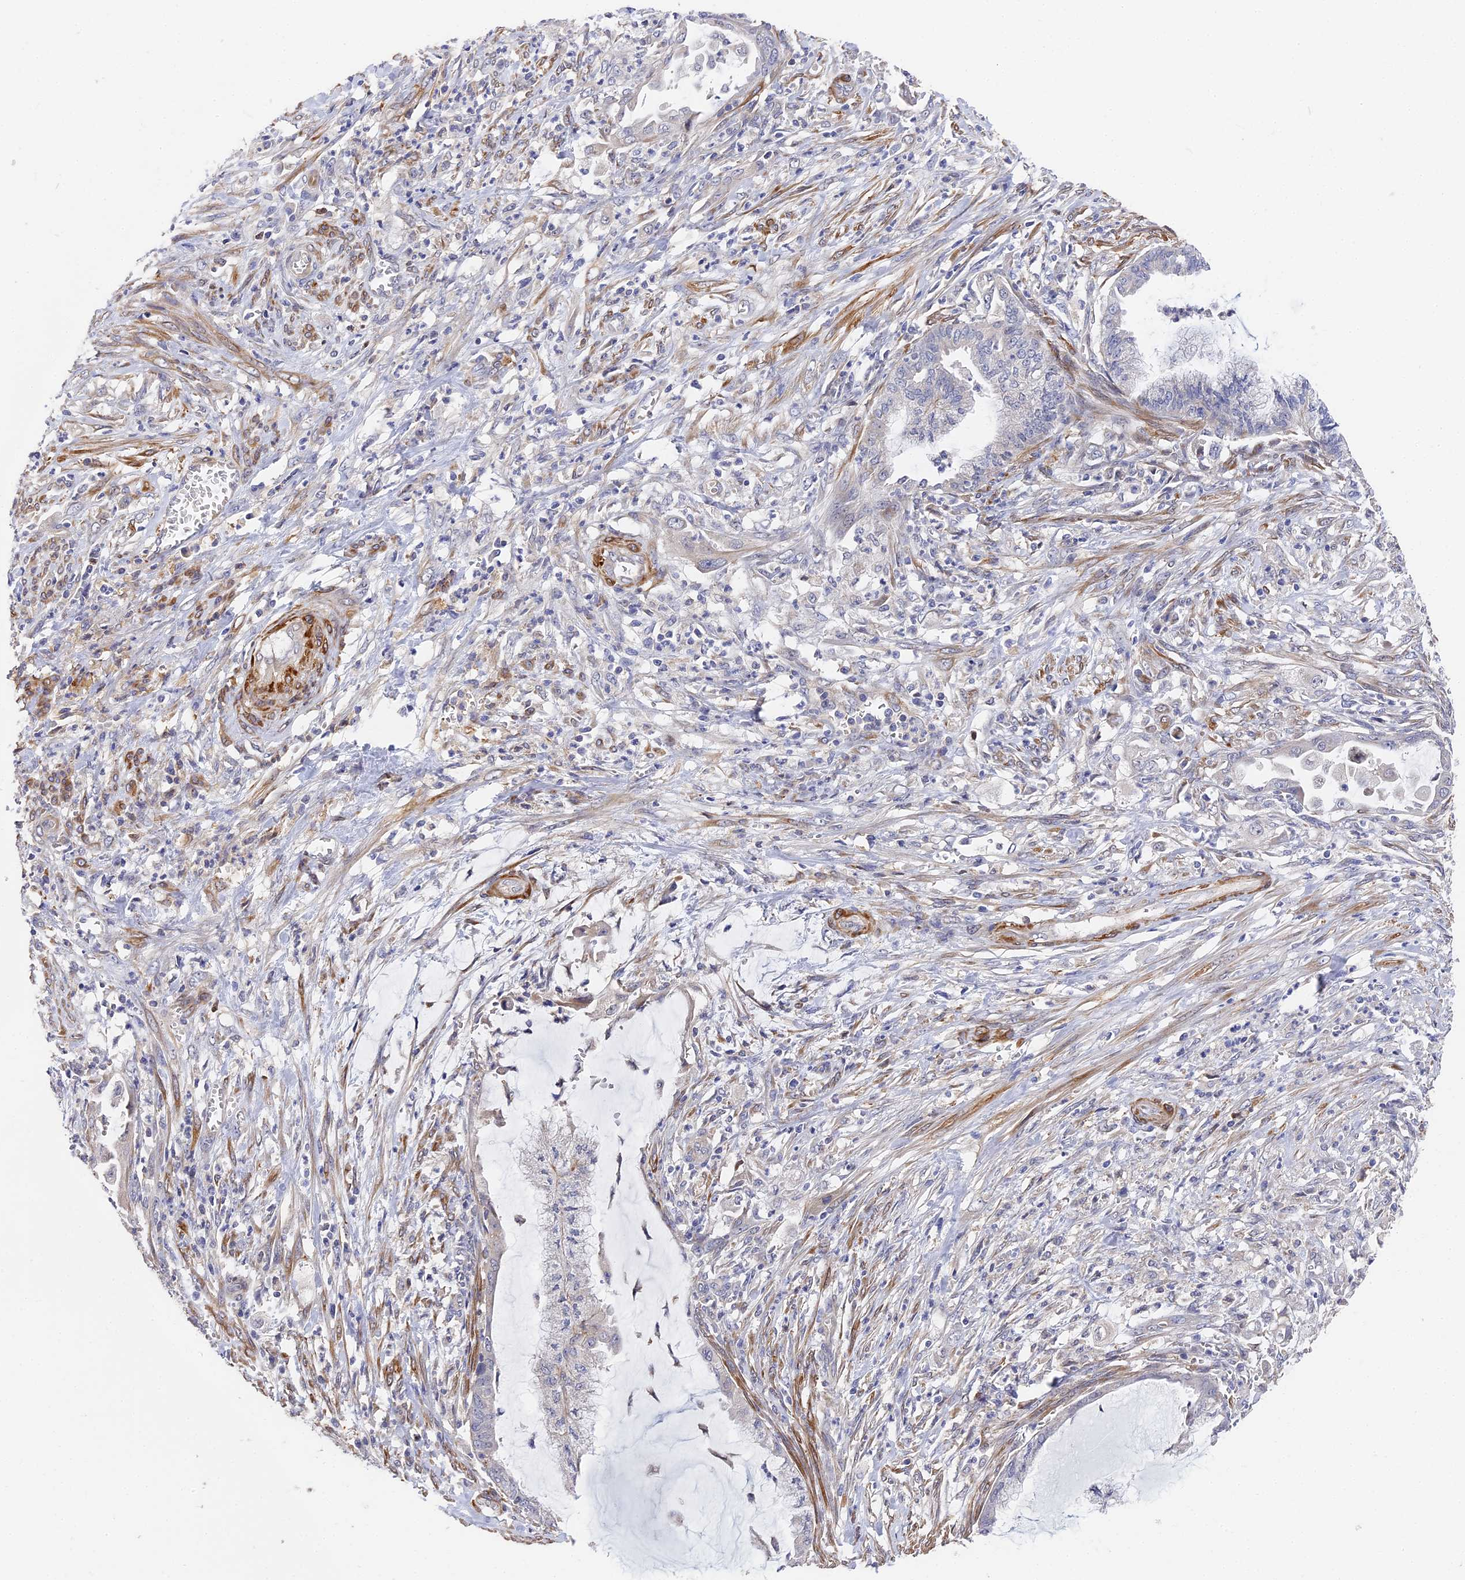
{"staining": {"intensity": "negative", "quantity": "none", "location": "none"}, "tissue": "endometrial cancer", "cell_type": "Tumor cells", "image_type": "cancer", "snomed": [{"axis": "morphology", "description": "Adenocarcinoma, NOS"}, {"axis": "topography", "description": "Endometrium"}], "caption": "A micrograph of human adenocarcinoma (endometrial) is negative for staining in tumor cells.", "gene": "CCDC113", "patient": {"sex": "female", "age": 86}}